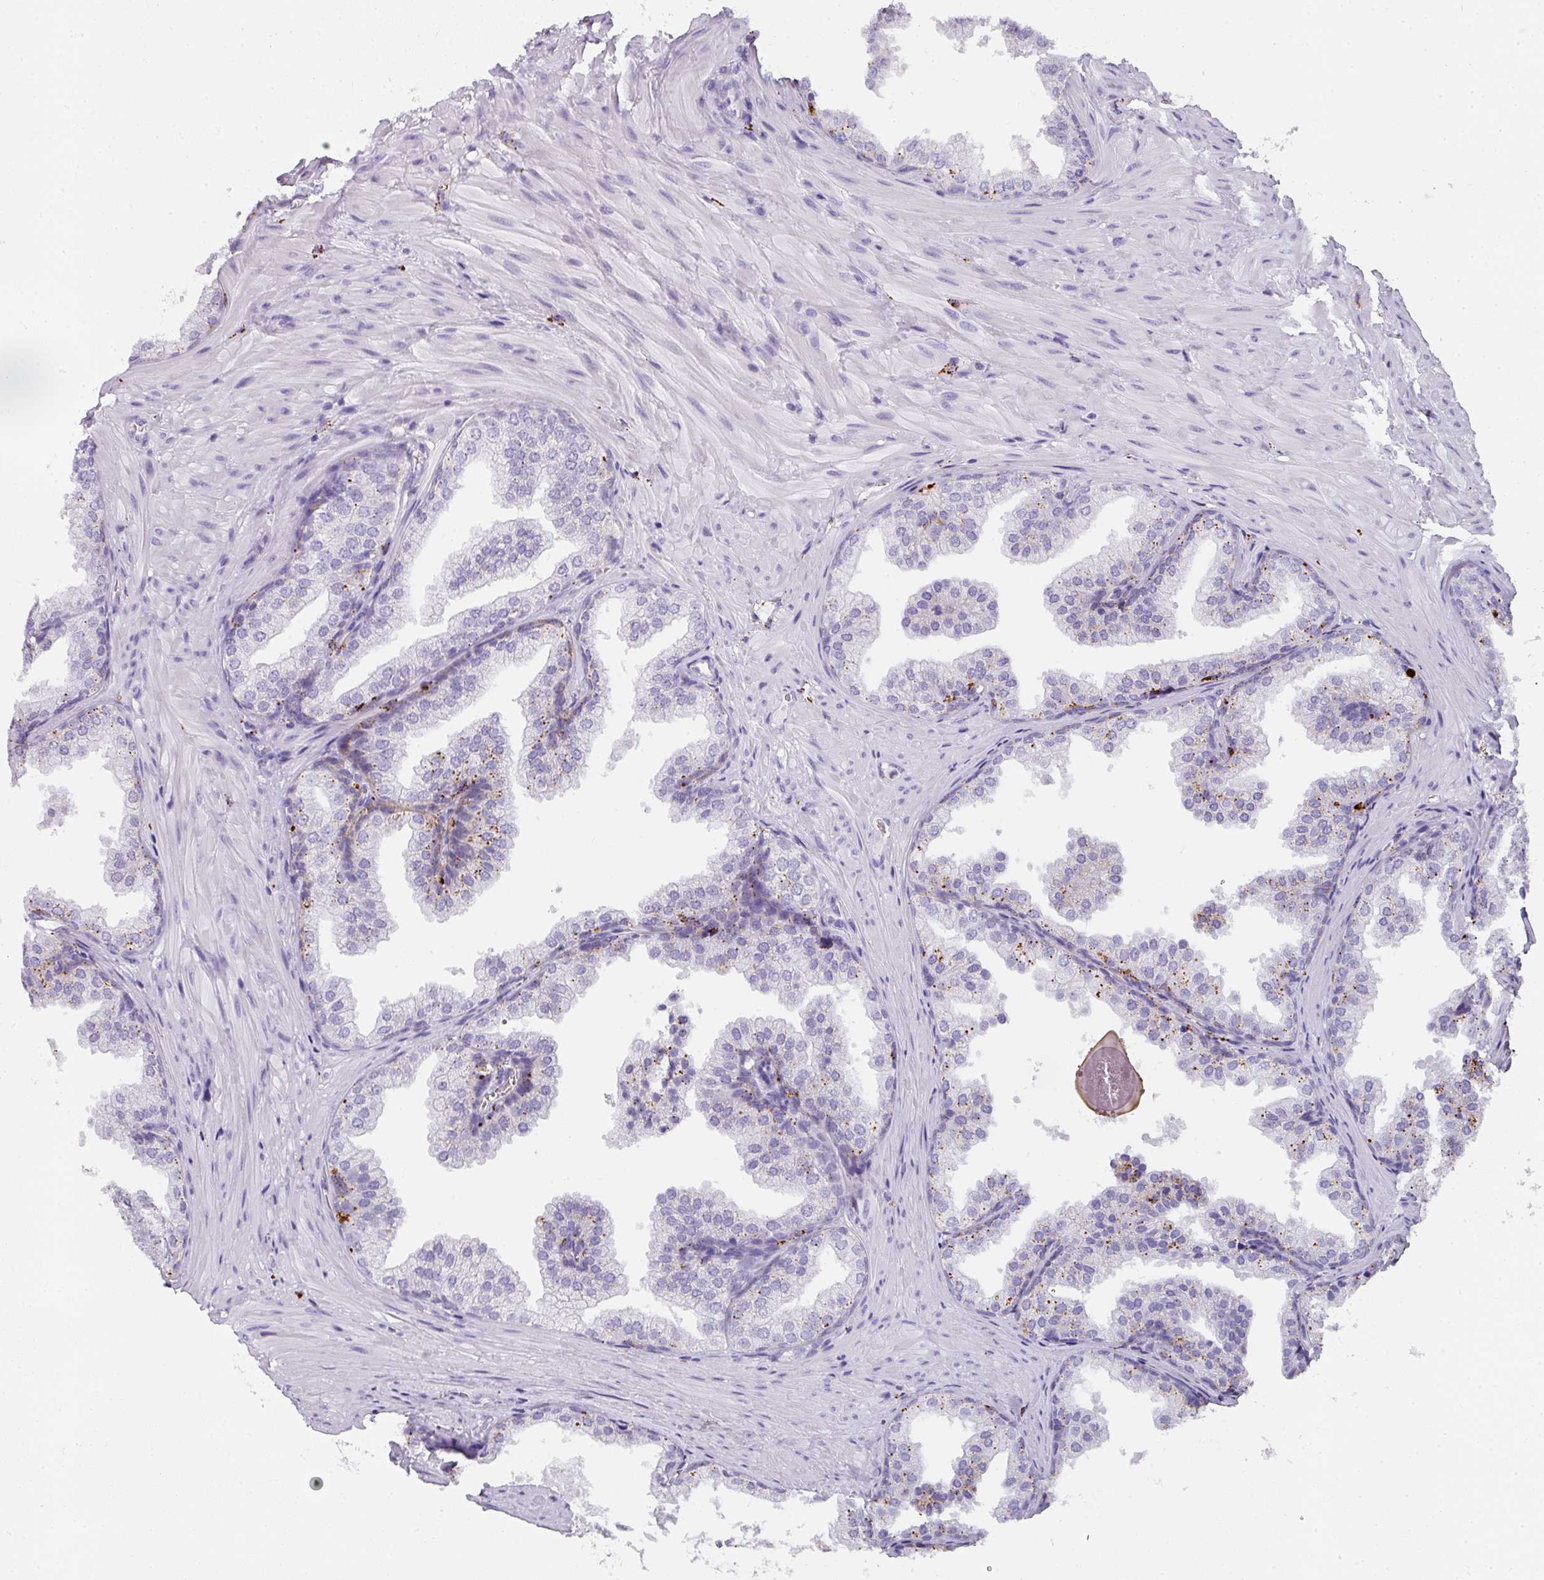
{"staining": {"intensity": "moderate", "quantity": "25%-75%", "location": "cytoplasmic/membranous"}, "tissue": "prostate", "cell_type": "Glandular cells", "image_type": "normal", "snomed": [{"axis": "morphology", "description": "Normal tissue, NOS"}, {"axis": "topography", "description": "Prostate"}], "caption": "Immunohistochemical staining of benign human prostate demonstrates medium levels of moderate cytoplasmic/membranous staining in about 25%-75% of glandular cells. The protein of interest is stained brown, and the nuclei are stained in blue (DAB IHC with brightfield microscopy, high magnification).", "gene": "MMACHC", "patient": {"sex": "male", "age": 37}}